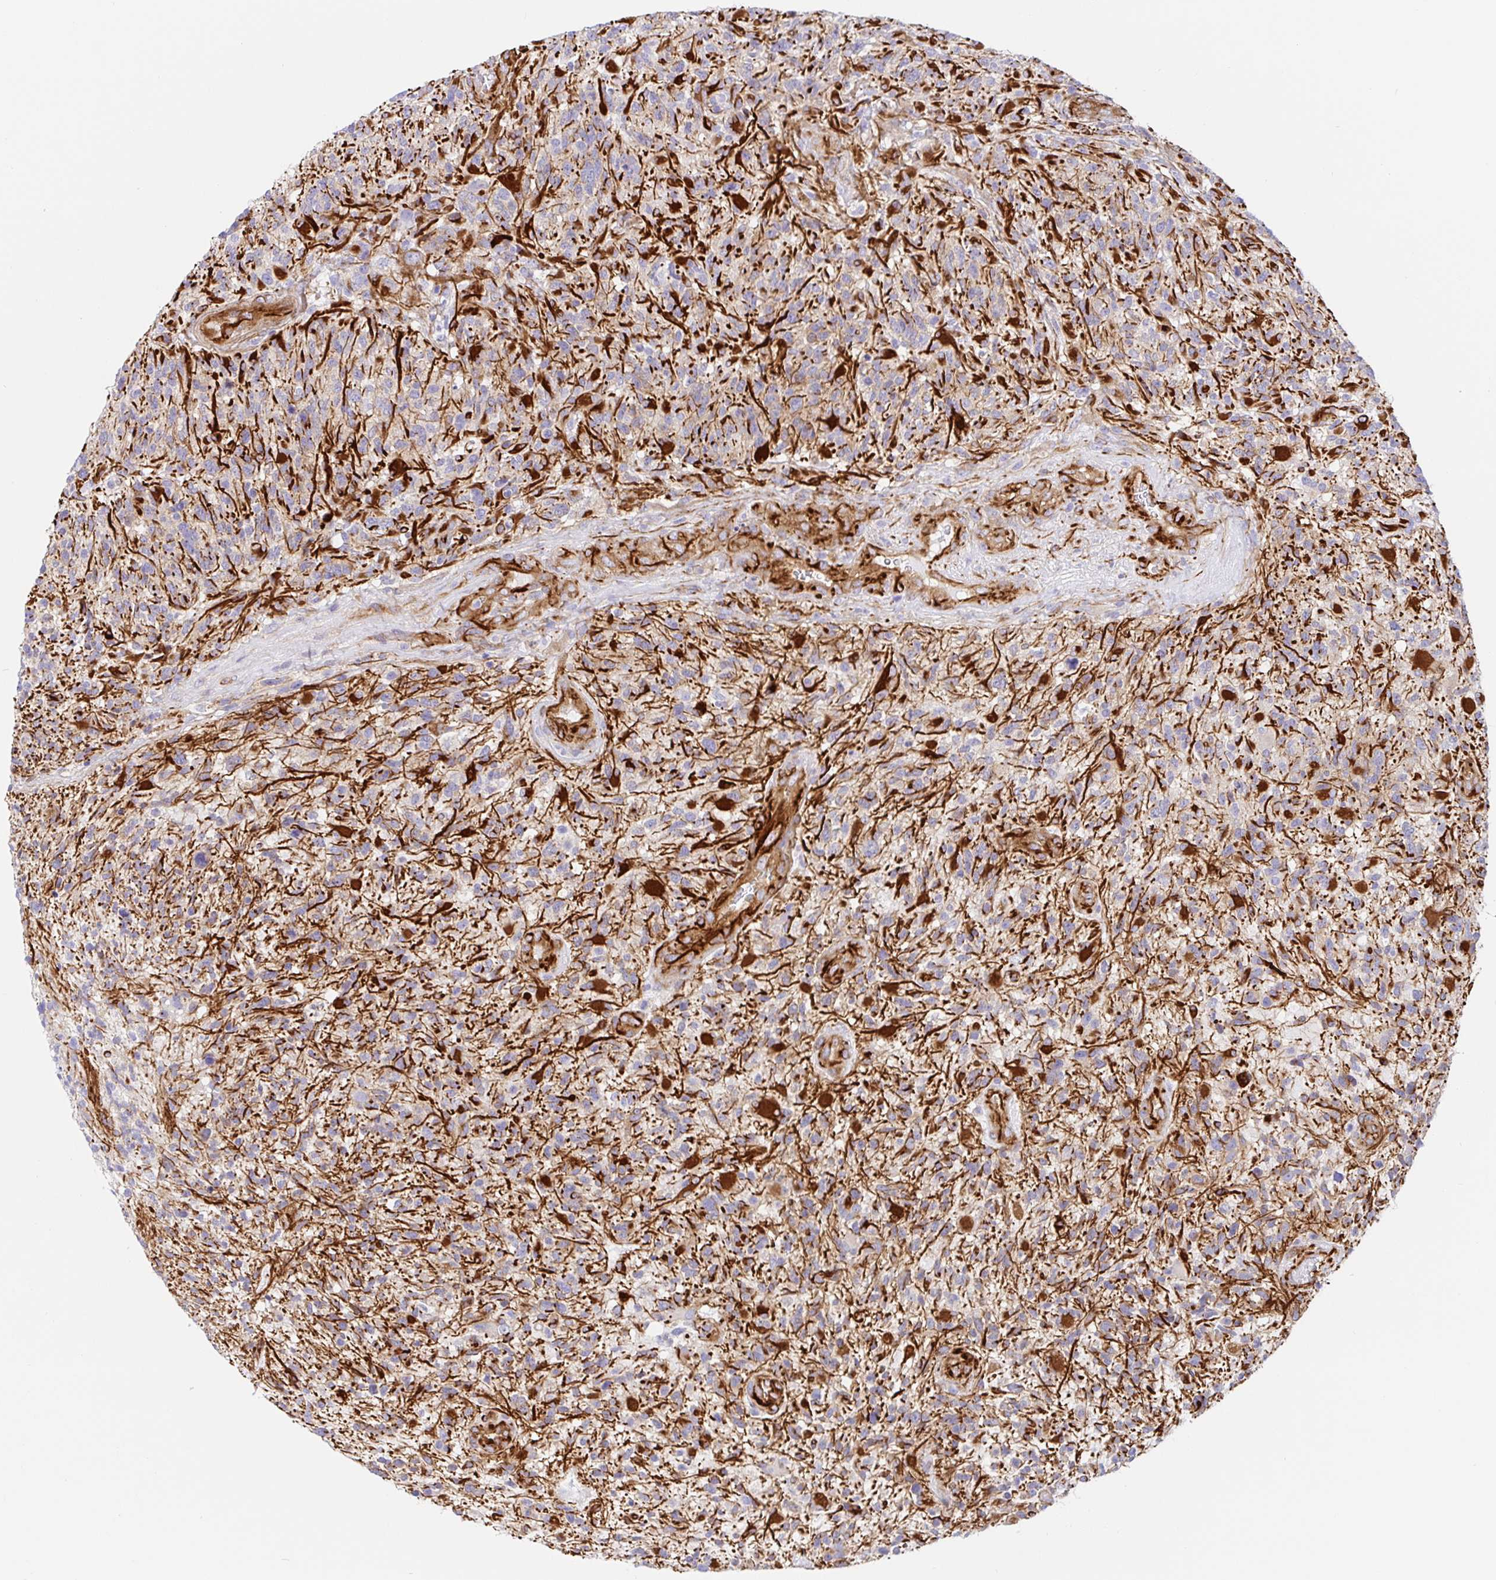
{"staining": {"intensity": "negative", "quantity": "none", "location": "none"}, "tissue": "glioma", "cell_type": "Tumor cells", "image_type": "cancer", "snomed": [{"axis": "morphology", "description": "Glioma, malignant, High grade"}, {"axis": "topography", "description": "Brain"}], "caption": "This is a micrograph of immunohistochemistry (IHC) staining of glioma, which shows no staining in tumor cells. Nuclei are stained in blue.", "gene": "DOCK1", "patient": {"sex": "female", "age": 71}}